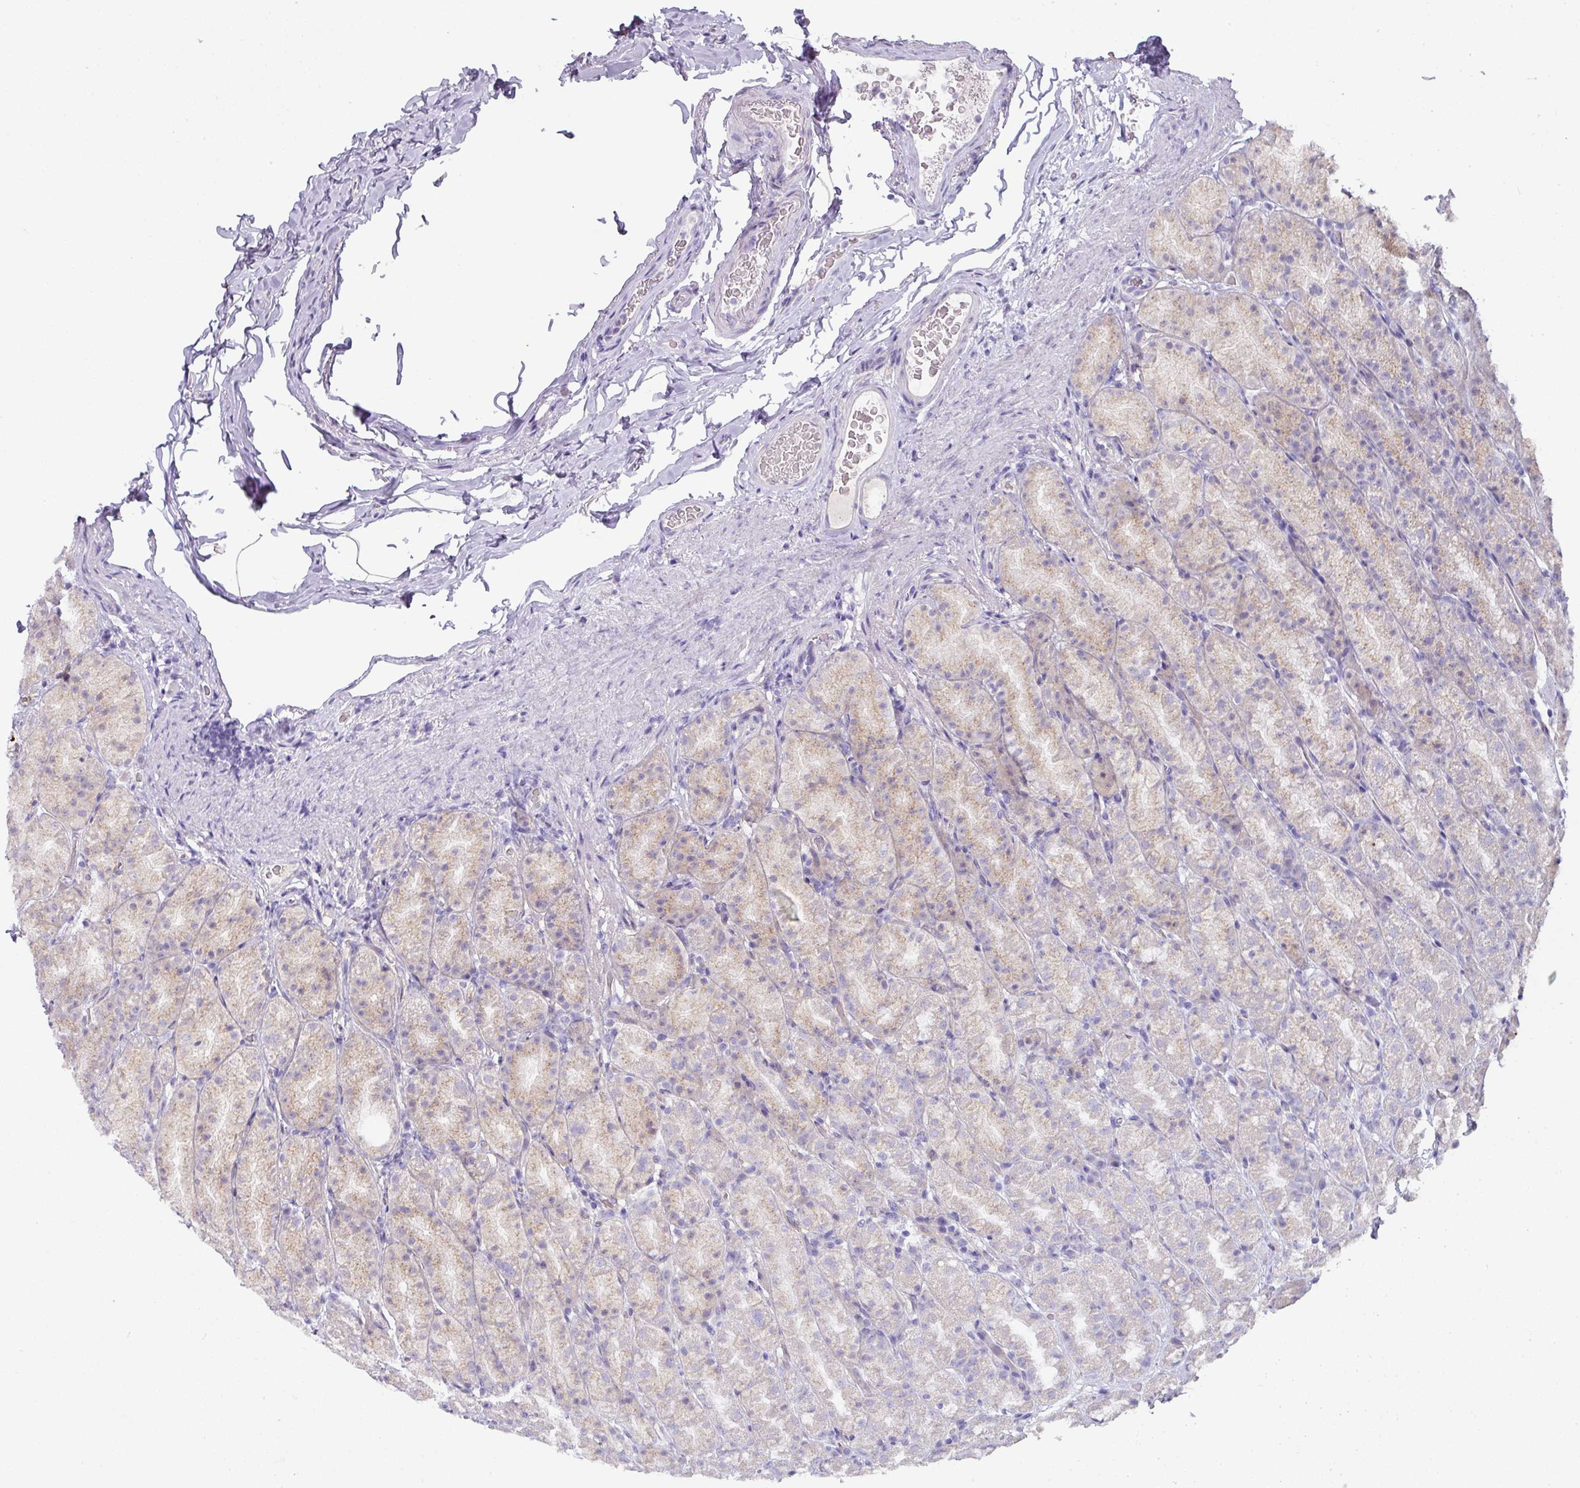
{"staining": {"intensity": "weak", "quantity": "<25%", "location": "cytoplasmic/membranous"}, "tissue": "stomach", "cell_type": "Glandular cells", "image_type": "normal", "snomed": [{"axis": "morphology", "description": "Normal tissue, NOS"}, {"axis": "topography", "description": "Stomach, upper"}, {"axis": "topography", "description": "Stomach"}], "caption": "DAB (3,3'-diaminobenzidine) immunohistochemical staining of benign human stomach demonstrates no significant expression in glandular cells.", "gene": "OR52N1", "patient": {"sex": "male", "age": 68}}